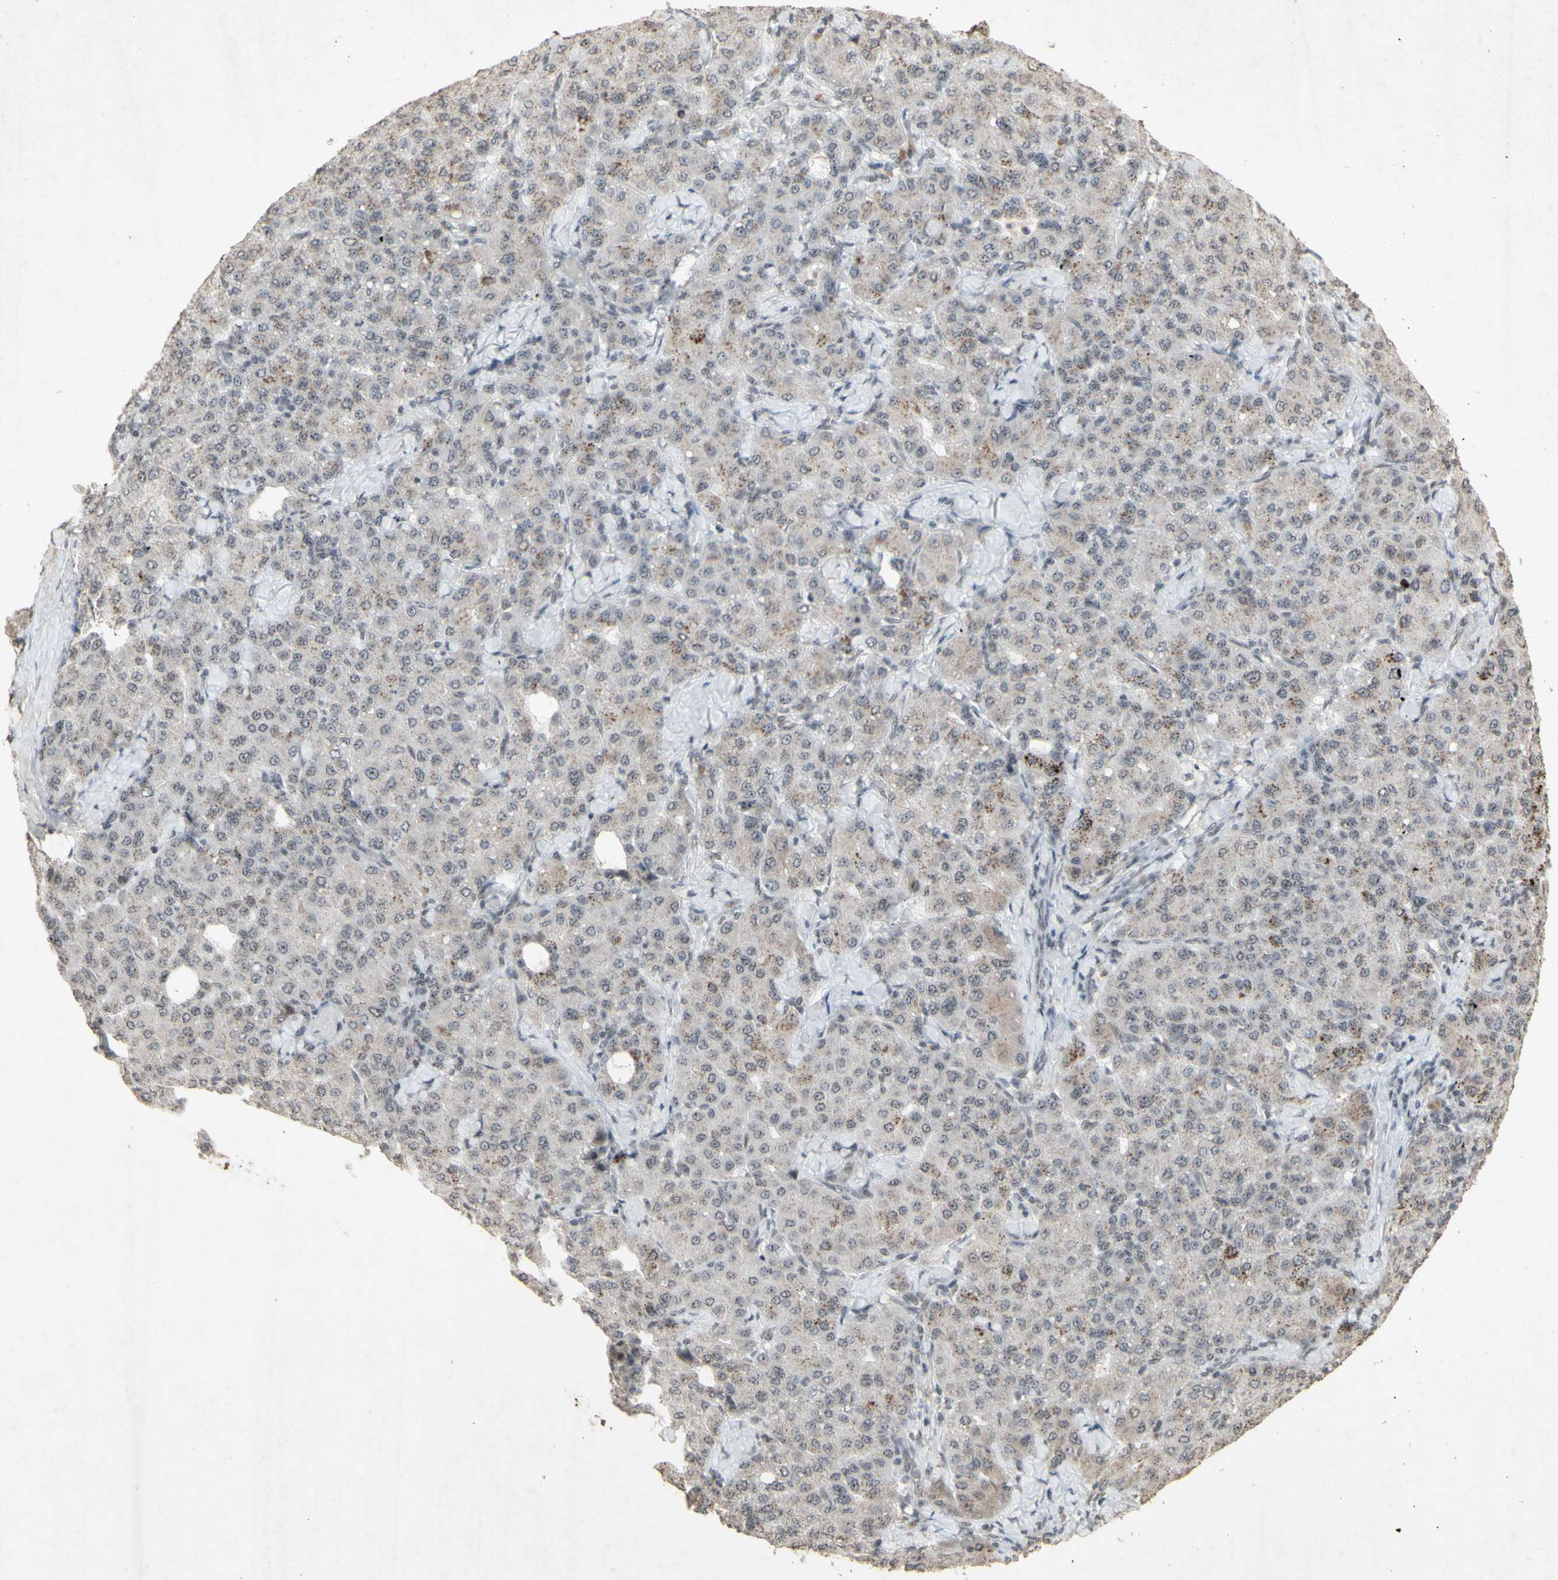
{"staining": {"intensity": "weak", "quantity": "<25%", "location": "cytoplasmic/membranous"}, "tissue": "liver cancer", "cell_type": "Tumor cells", "image_type": "cancer", "snomed": [{"axis": "morphology", "description": "Carcinoma, Hepatocellular, NOS"}, {"axis": "topography", "description": "Liver"}], "caption": "This is an immunohistochemistry (IHC) micrograph of hepatocellular carcinoma (liver). There is no staining in tumor cells.", "gene": "CENPB", "patient": {"sex": "male", "age": 65}}